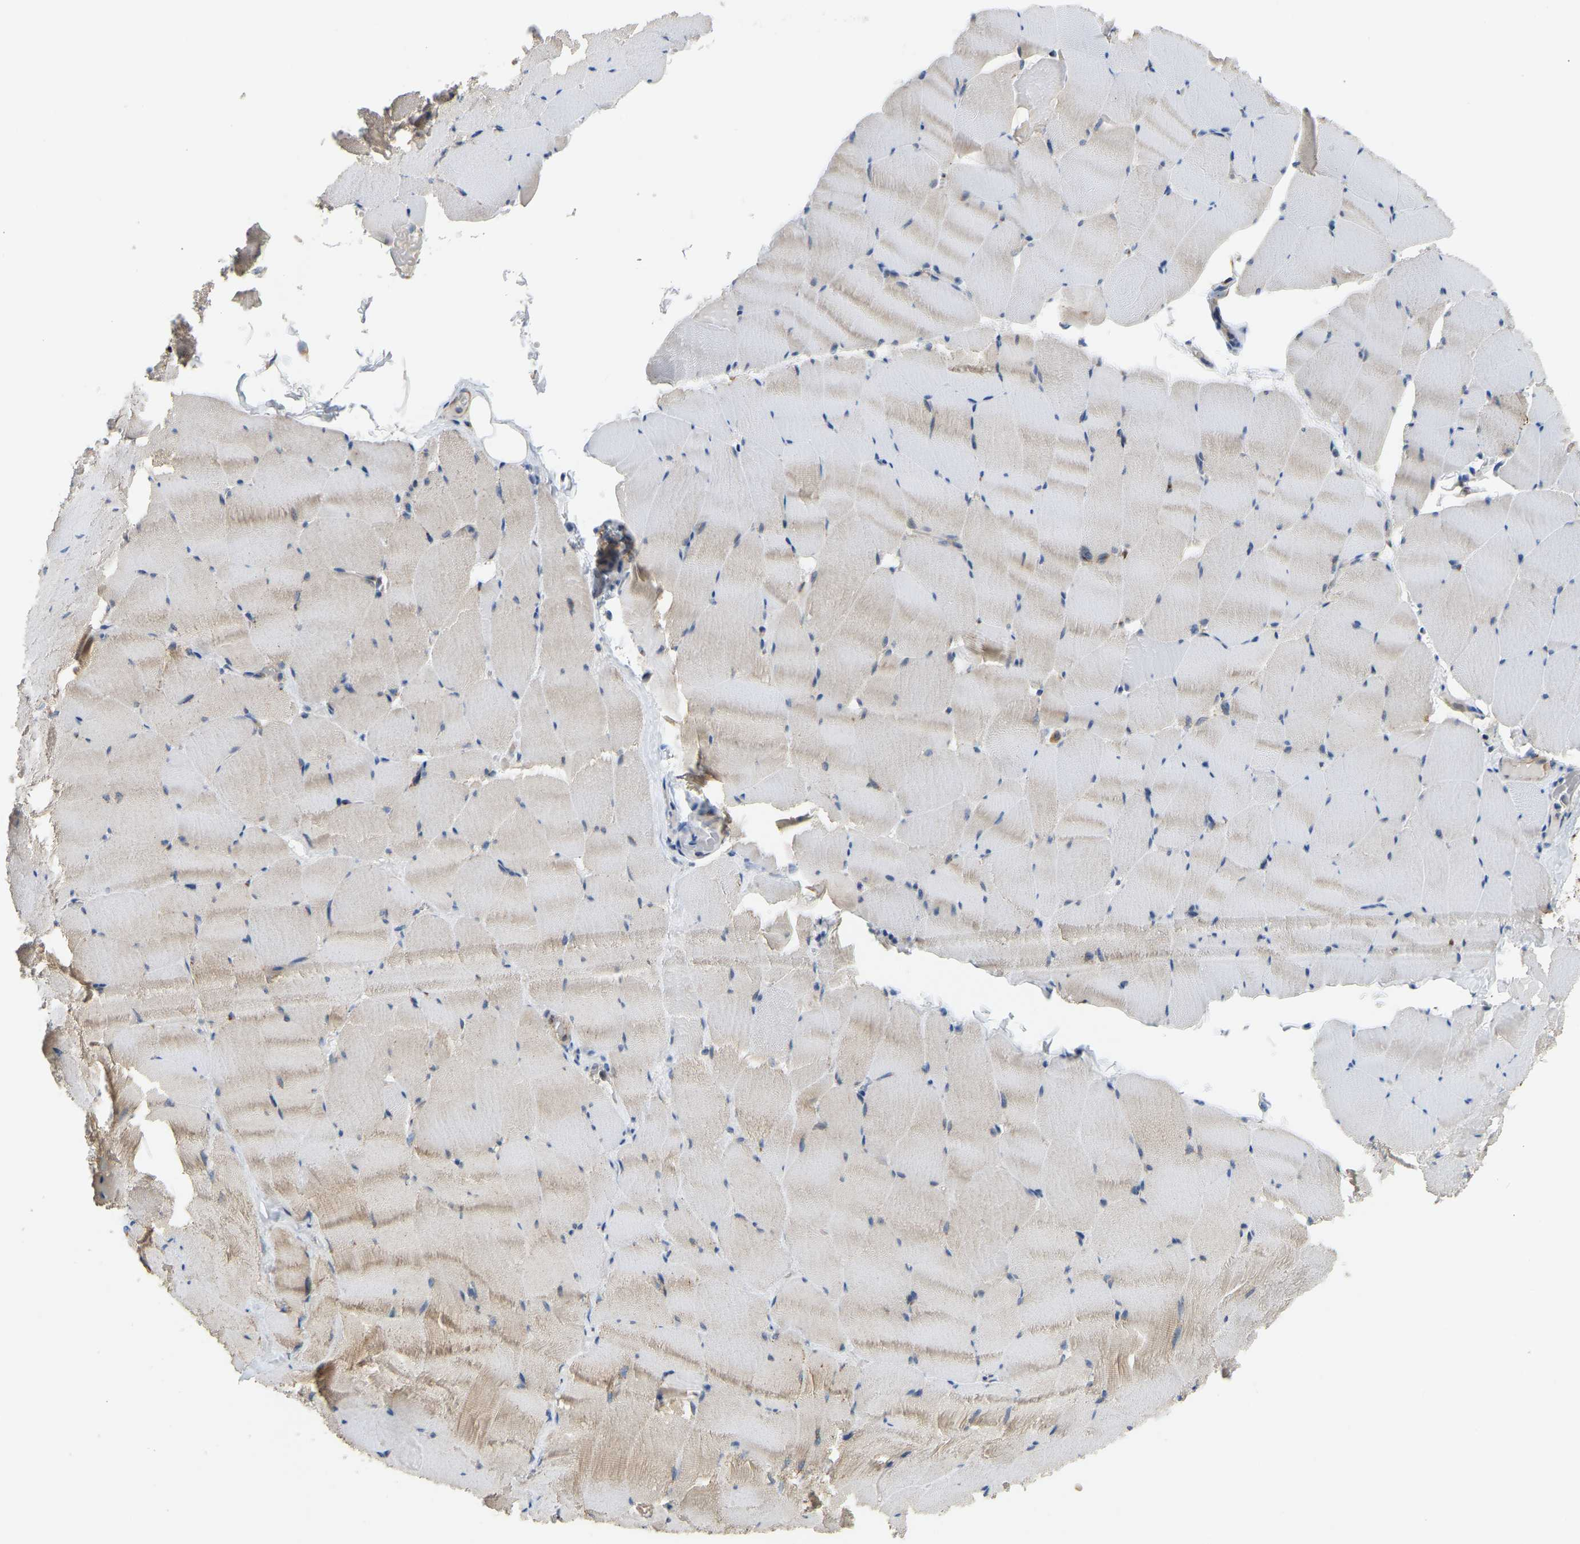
{"staining": {"intensity": "moderate", "quantity": "25%-75%", "location": "cytoplasmic/membranous"}, "tissue": "skeletal muscle", "cell_type": "Myocytes", "image_type": "normal", "snomed": [{"axis": "morphology", "description": "Normal tissue, NOS"}, {"axis": "topography", "description": "Skeletal muscle"}], "caption": "Immunohistochemistry (IHC) (DAB) staining of benign human skeletal muscle exhibits moderate cytoplasmic/membranous protein positivity in about 25%-75% of myocytes.", "gene": "YIPF2", "patient": {"sex": "male", "age": 62}}